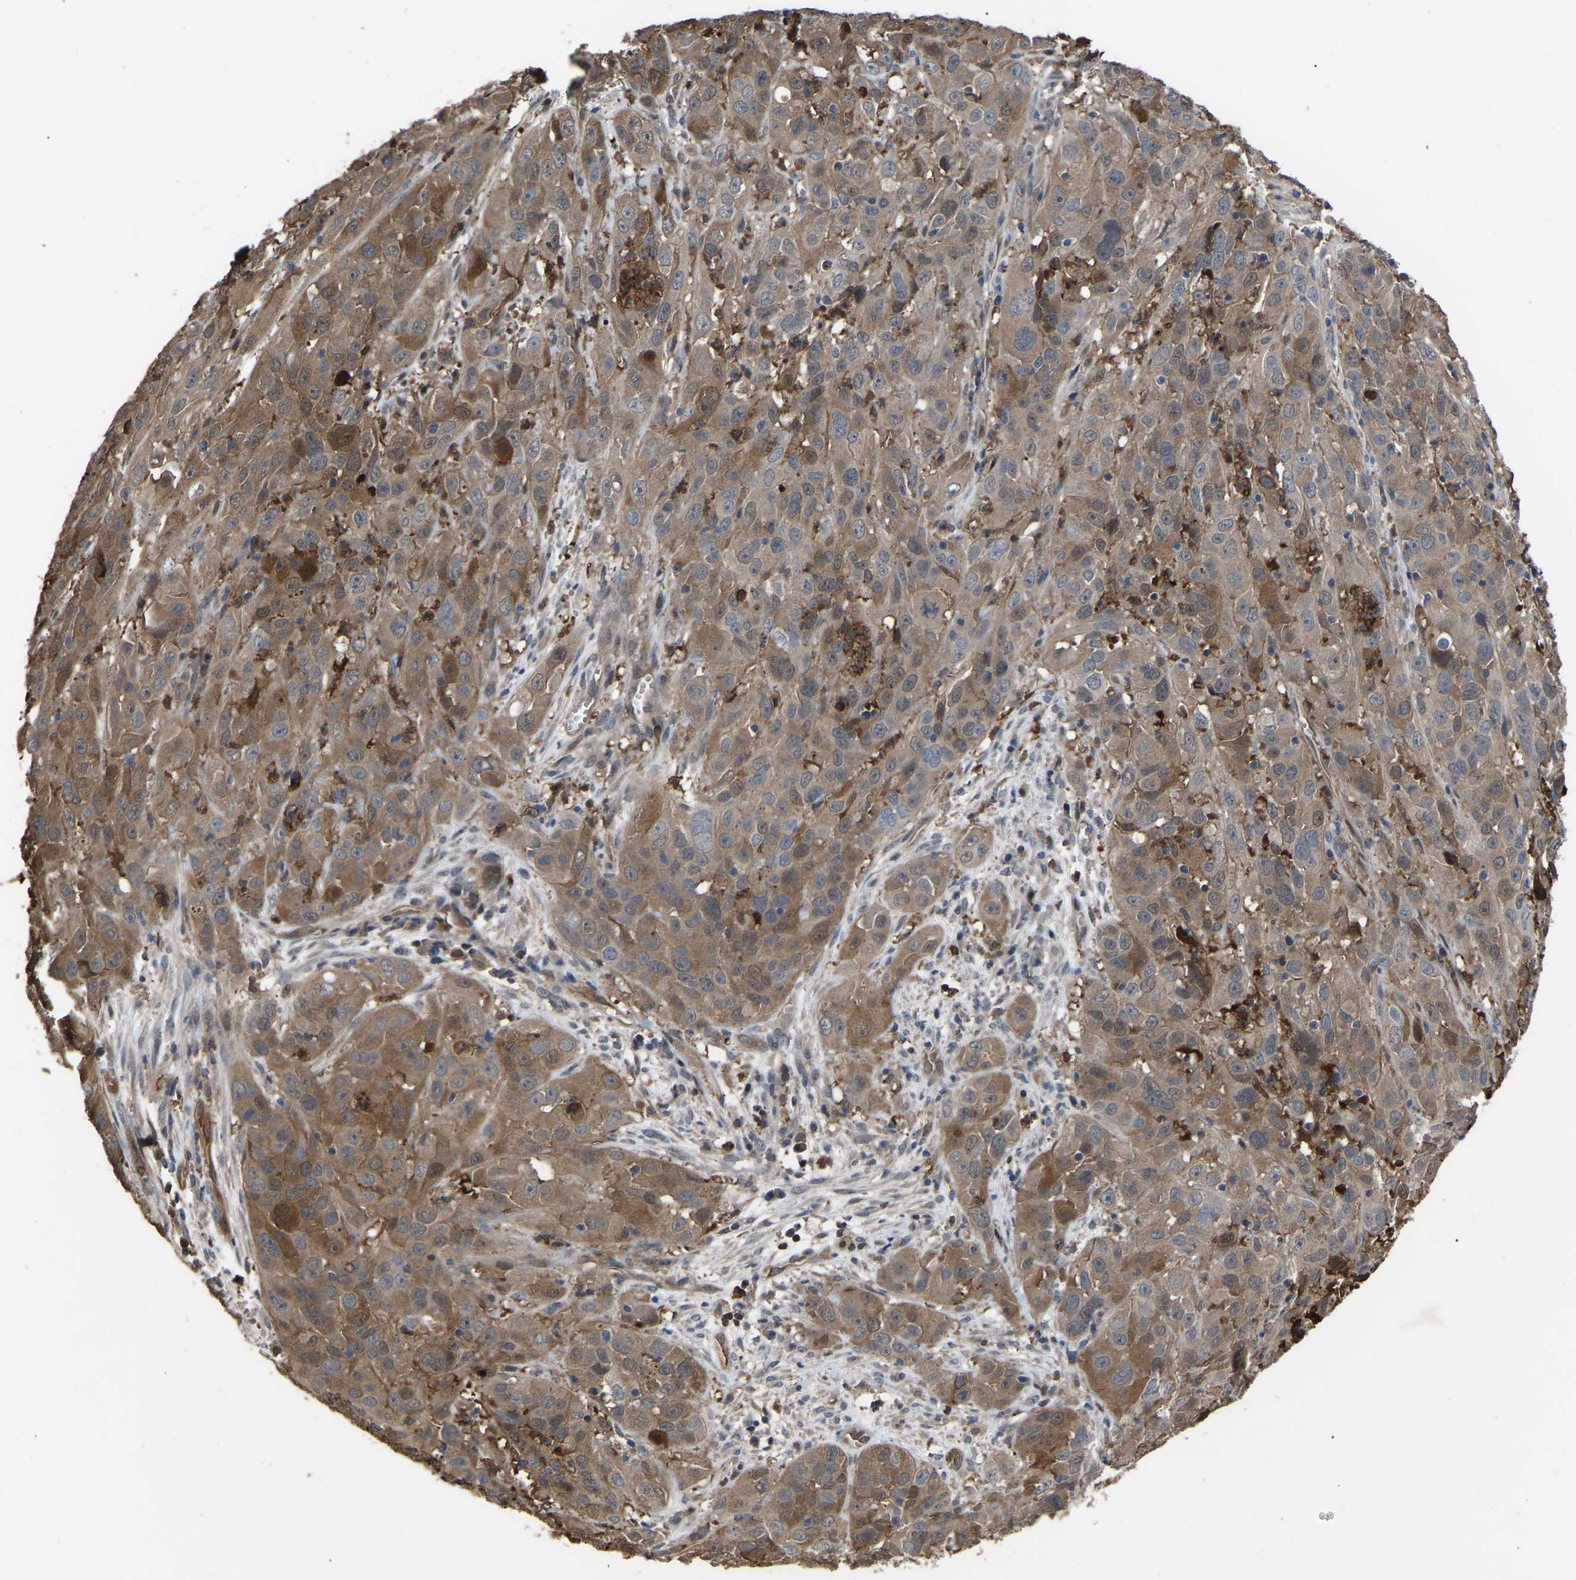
{"staining": {"intensity": "moderate", "quantity": ">75%", "location": "cytoplasmic/membranous"}, "tissue": "cervical cancer", "cell_type": "Tumor cells", "image_type": "cancer", "snomed": [{"axis": "morphology", "description": "Squamous cell carcinoma, NOS"}, {"axis": "topography", "description": "Cervix"}], "caption": "Cervical squamous cell carcinoma was stained to show a protein in brown. There is medium levels of moderate cytoplasmic/membranous expression in about >75% of tumor cells.", "gene": "CIT", "patient": {"sex": "female", "age": 32}}